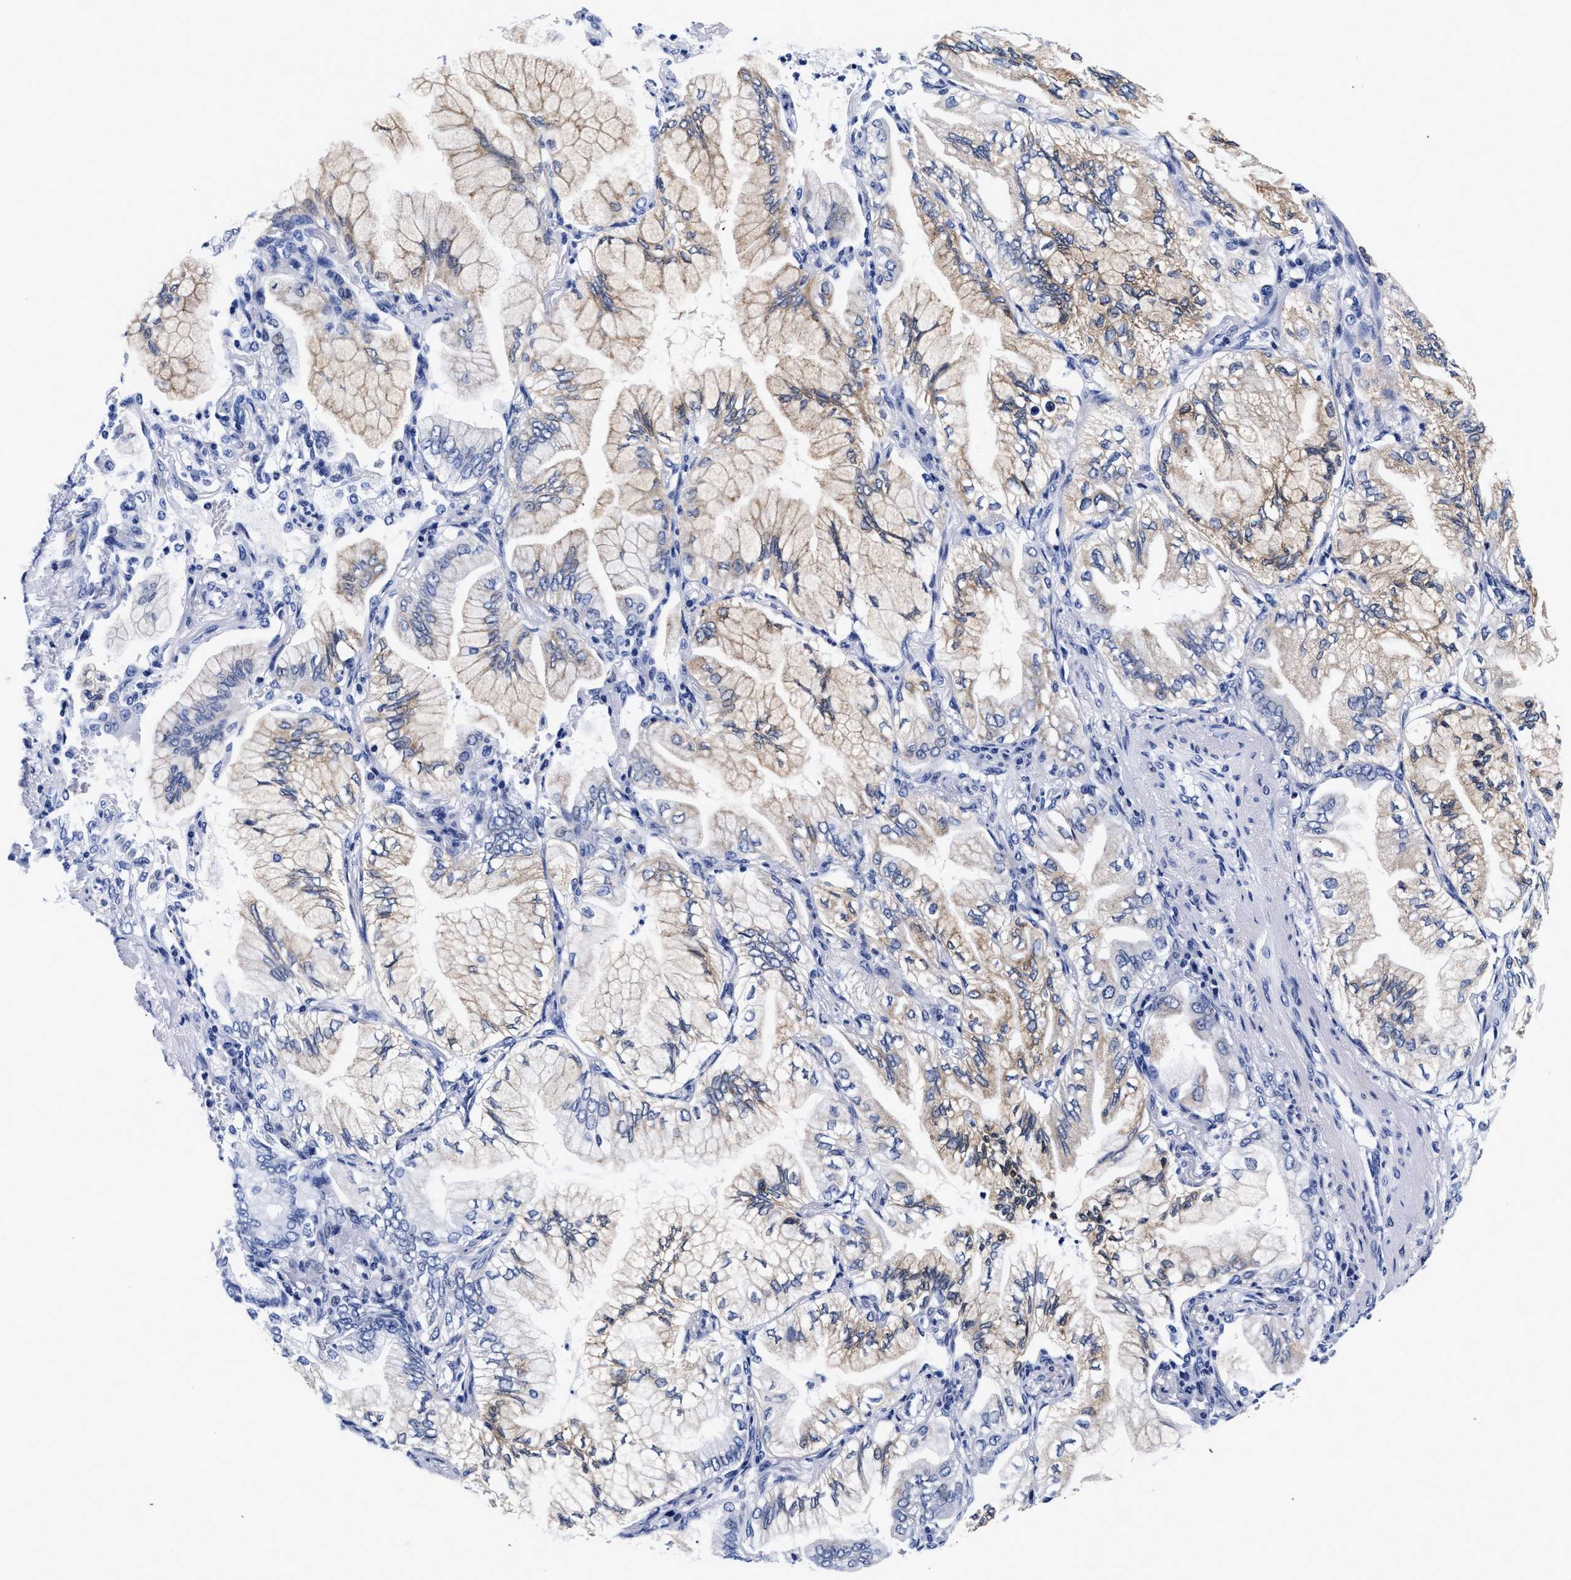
{"staining": {"intensity": "weak", "quantity": ">75%", "location": "cytoplasmic/membranous"}, "tissue": "lung cancer", "cell_type": "Tumor cells", "image_type": "cancer", "snomed": [{"axis": "morphology", "description": "Adenocarcinoma, NOS"}, {"axis": "topography", "description": "Lung"}], "caption": "Lung cancer was stained to show a protein in brown. There is low levels of weak cytoplasmic/membranous positivity in approximately >75% of tumor cells. (Brightfield microscopy of DAB IHC at high magnification).", "gene": "RAB3B", "patient": {"sex": "female", "age": 70}}